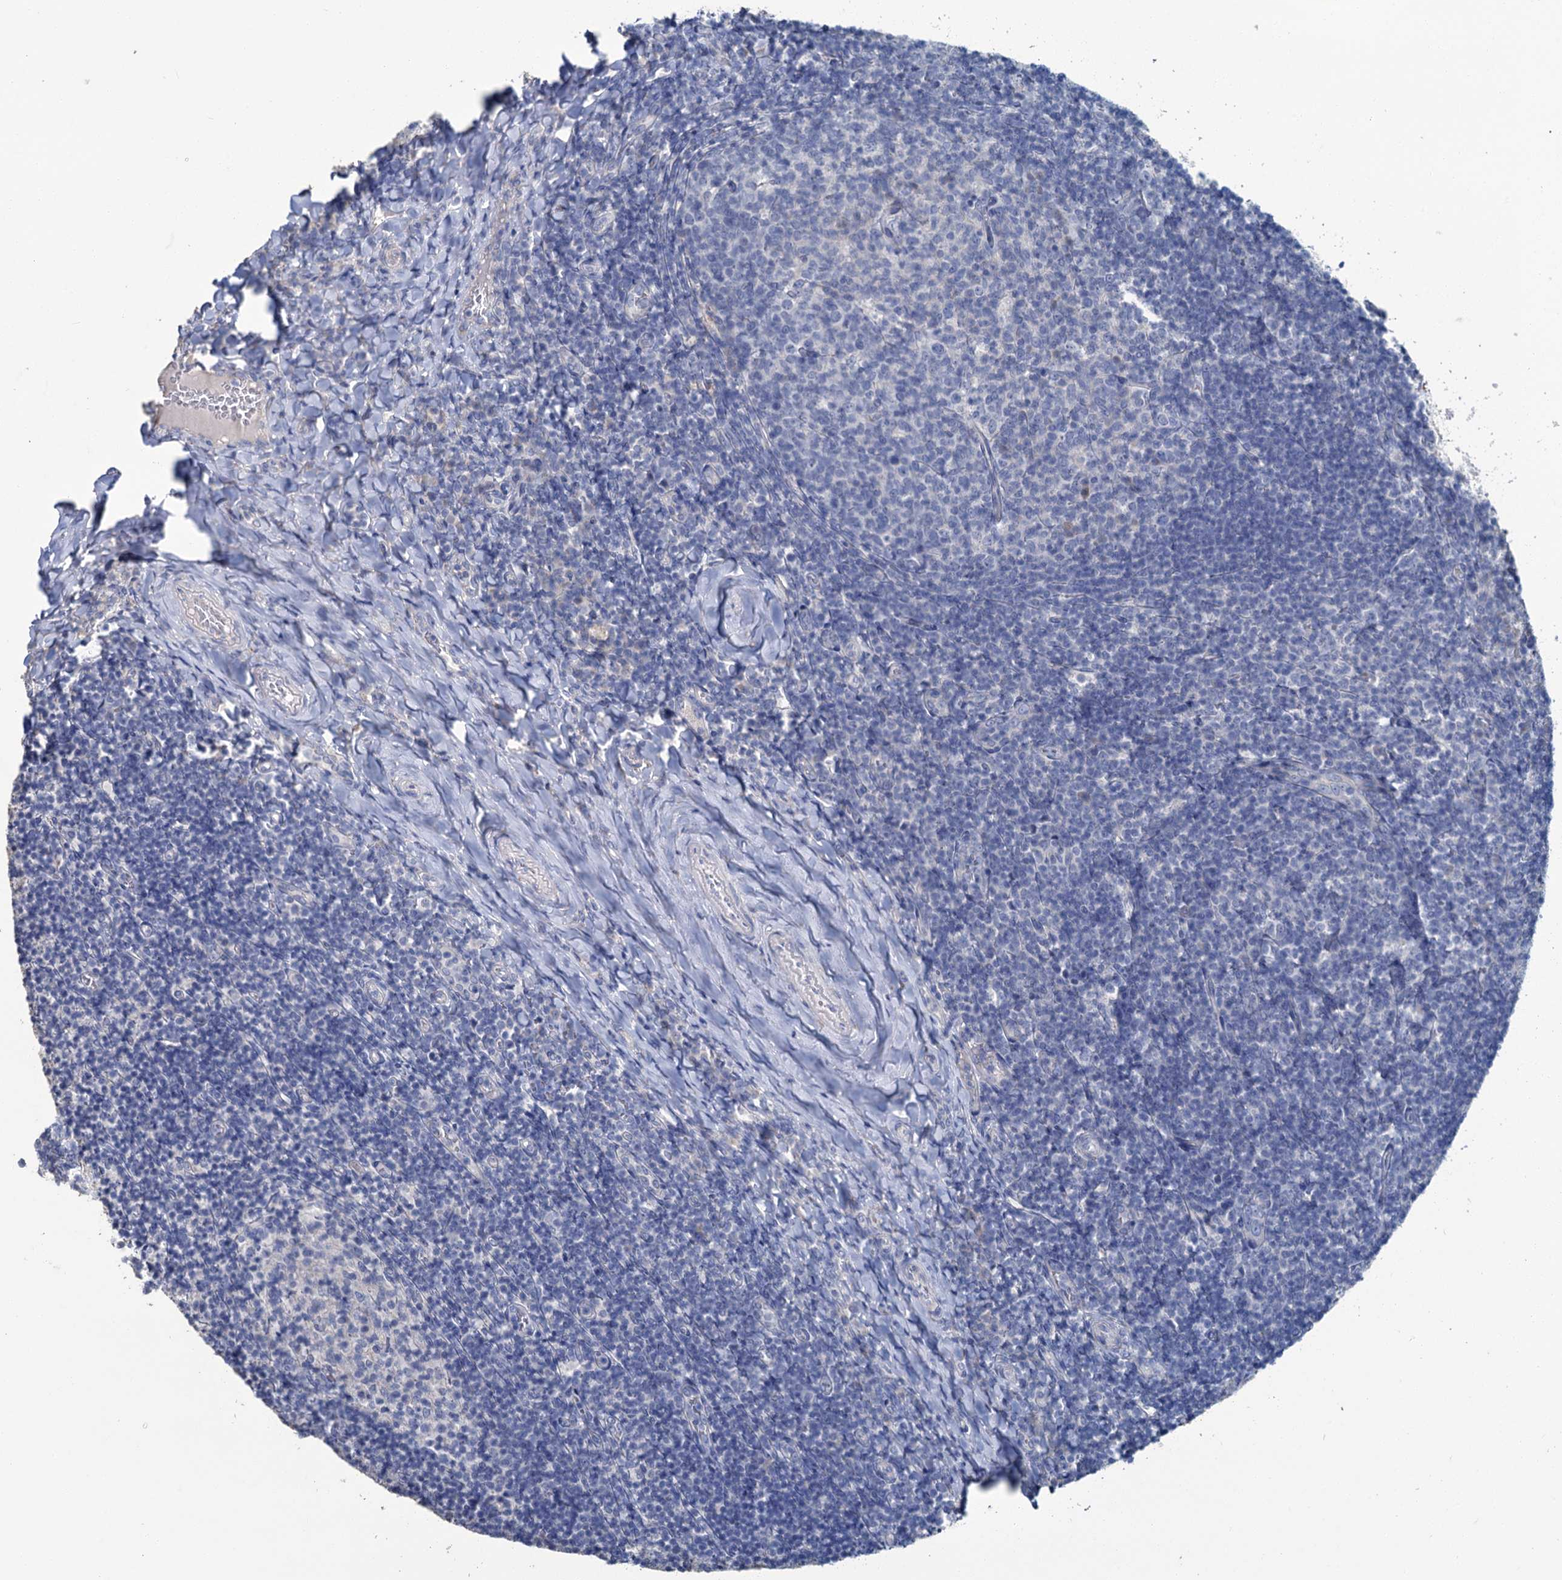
{"staining": {"intensity": "negative", "quantity": "none", "location": "none"}, "tissue": "tonsil", "cell_type": "Germinal center cells", "image_type": "normal", "snomed": [{"axis": "morphology", "description": "Normal tissue, NOS"}, {"axis": "topography", "description": "Tonsil"}], "caption": "The micrograph demonstrates no staining of germinal center cells in normal tonsil.", "gene": "SNCB", "patient": {"sex": "female", "age": 10}}